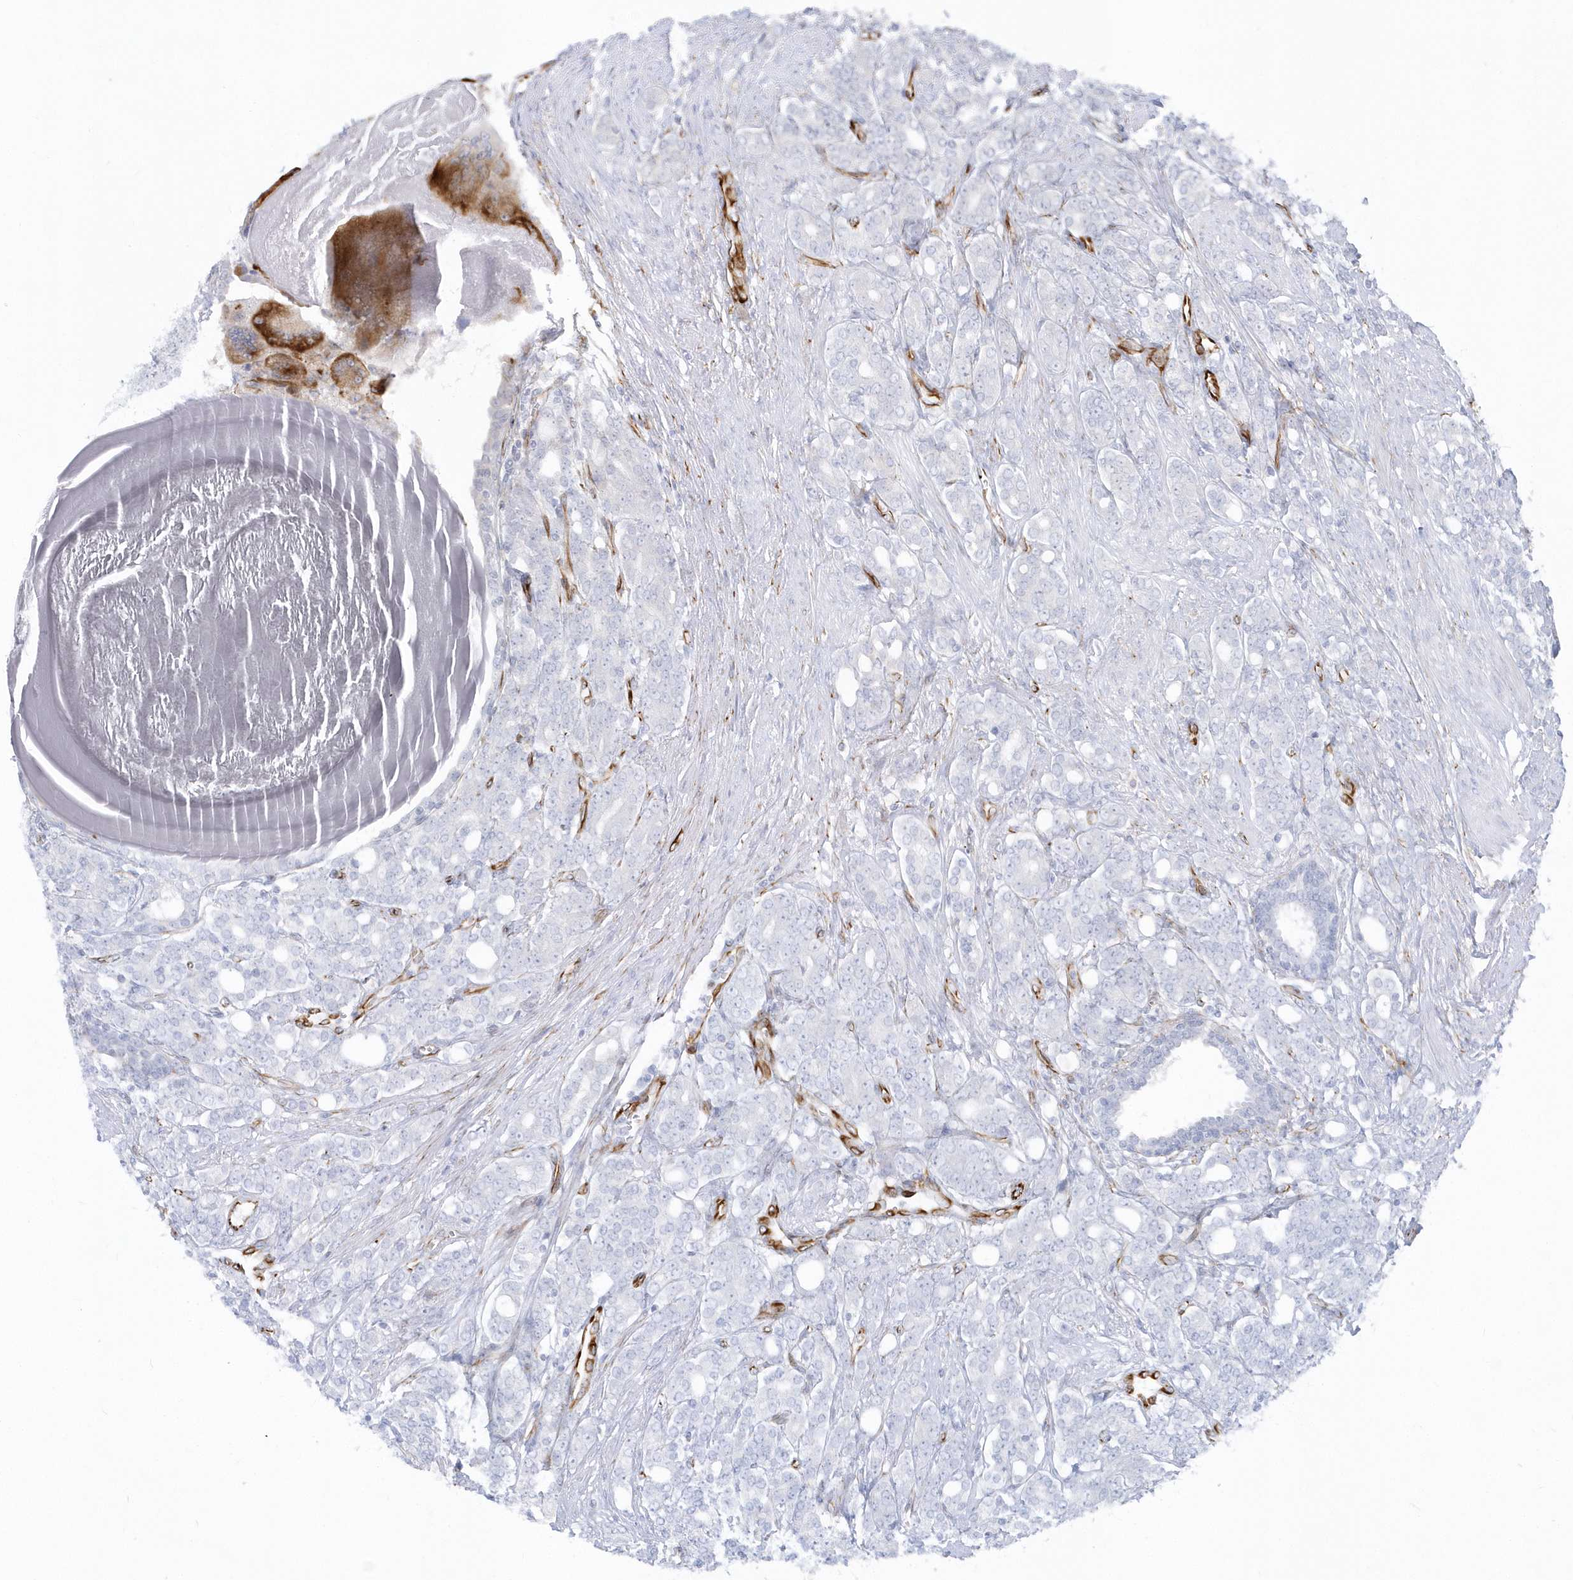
{"staining": {"intensity": "negative", "quantity": "none", "location": "none"}, "tissue": "prostate cancer", "cell_type": "Tumor cells", "image_type": "cancer", "snomed": [{"axis": "morphology", "description": "Adenocarcinoma, High grade"}, {"axis": "topography", "description": "Prostate"}], "caption": "Immunohistochemistry (IHC) micrograph of human prostate cancer stained for a protein (brown), which demonstrates no positivity in tumor cells.", "gene": "PPIL6", "patient": {"sex": "male", "age": 62}}